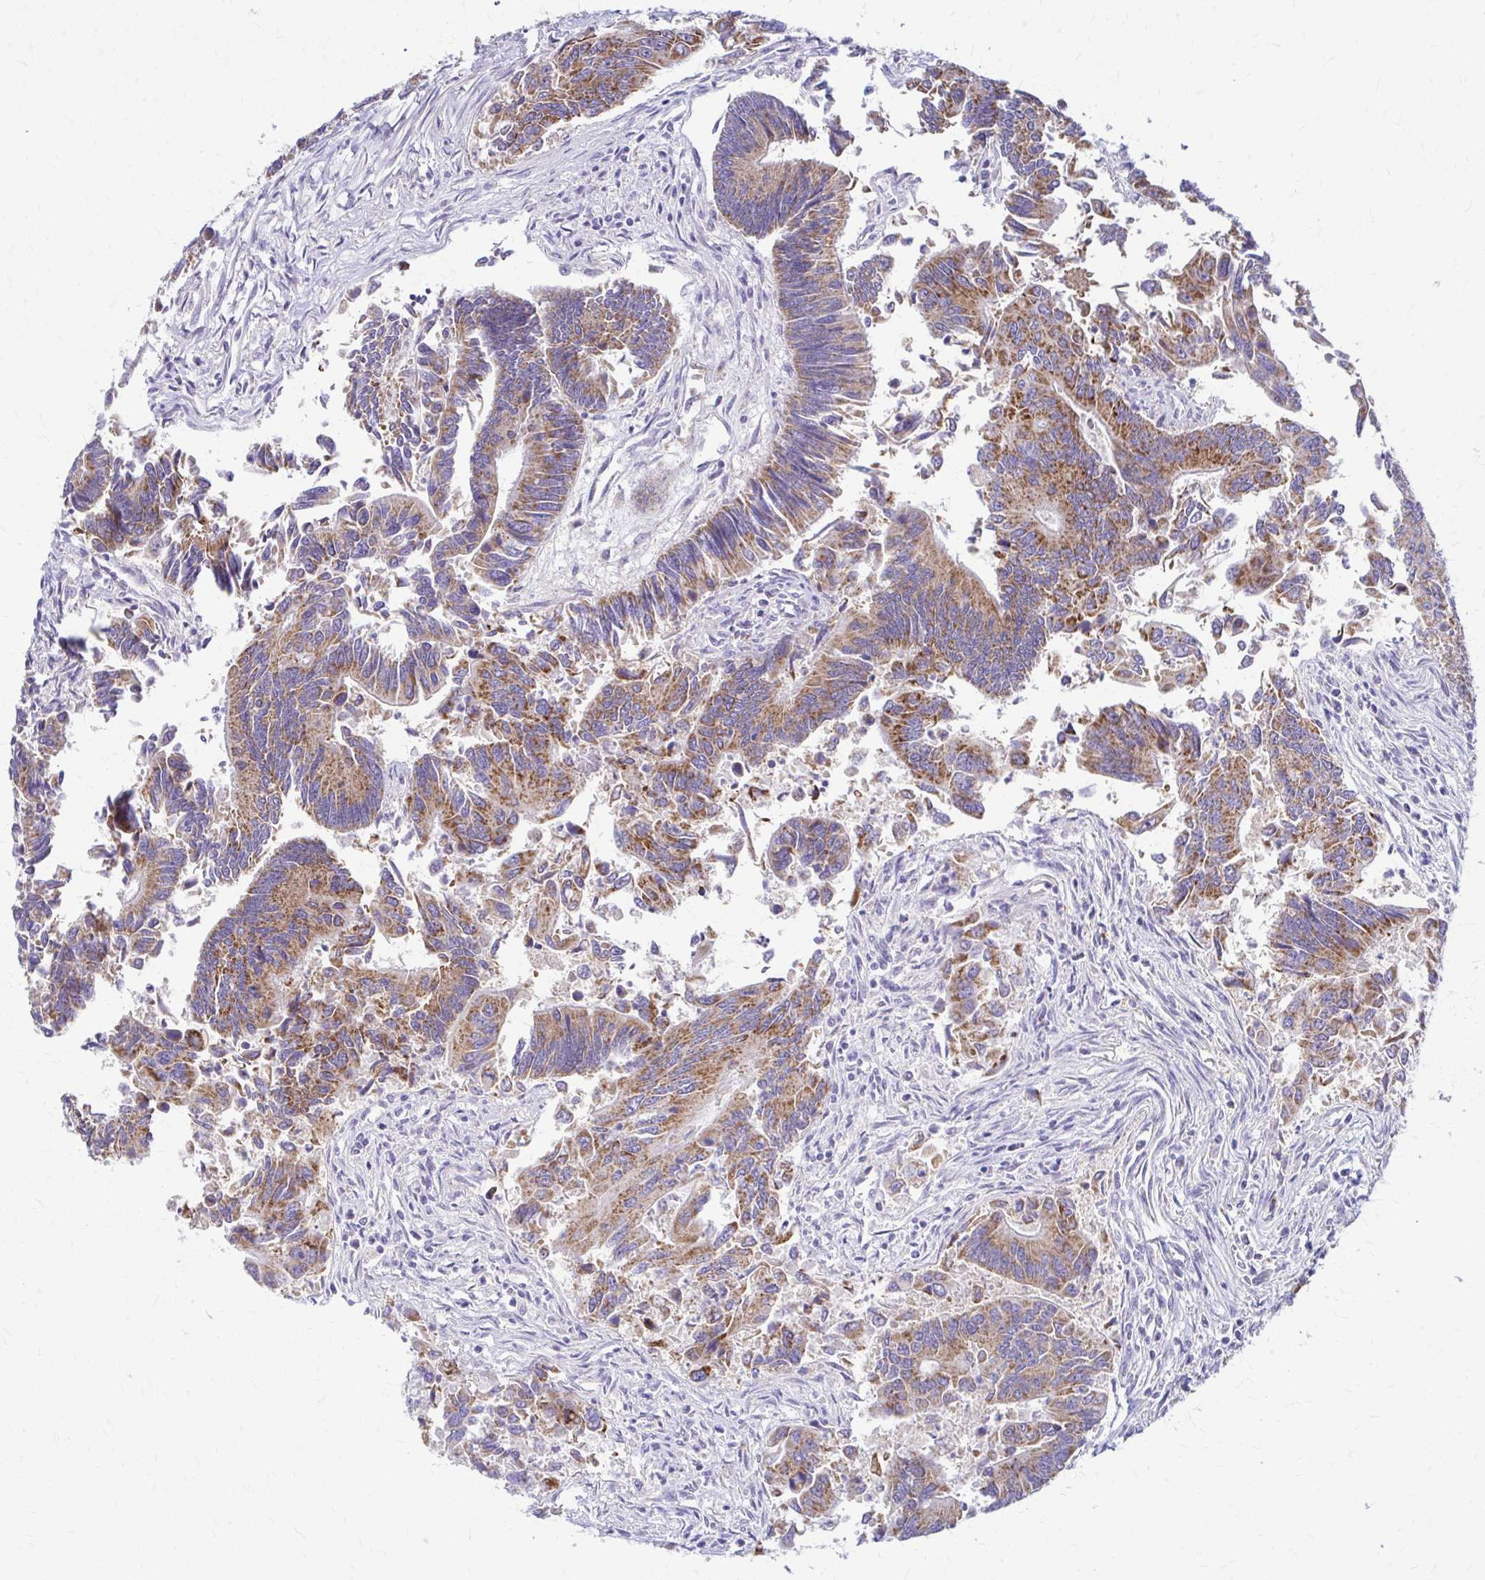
{"staining": {"intensity": "moderate", "quantity": ">75%", "location": "cytoplasmic/membranous"}, "tissue": "colorectal cancer", "cell_type": "Tumor cells", "image_type": "cancer", "snomed": [{"axis": "morphology", "description": "Adenocarcinoma, NOS"}, {"axis": "topography", "description": "Colon"}], "caption": "There is medium levels of moderate cytoplasmic/membranous expression in tumor cells of colorectal cancer (adenocarcinoma), as demonstrated by immunohistochemical staining (brown color).", "gene": "SAMD13", "patient": {"sex": "female", "age": 67}}